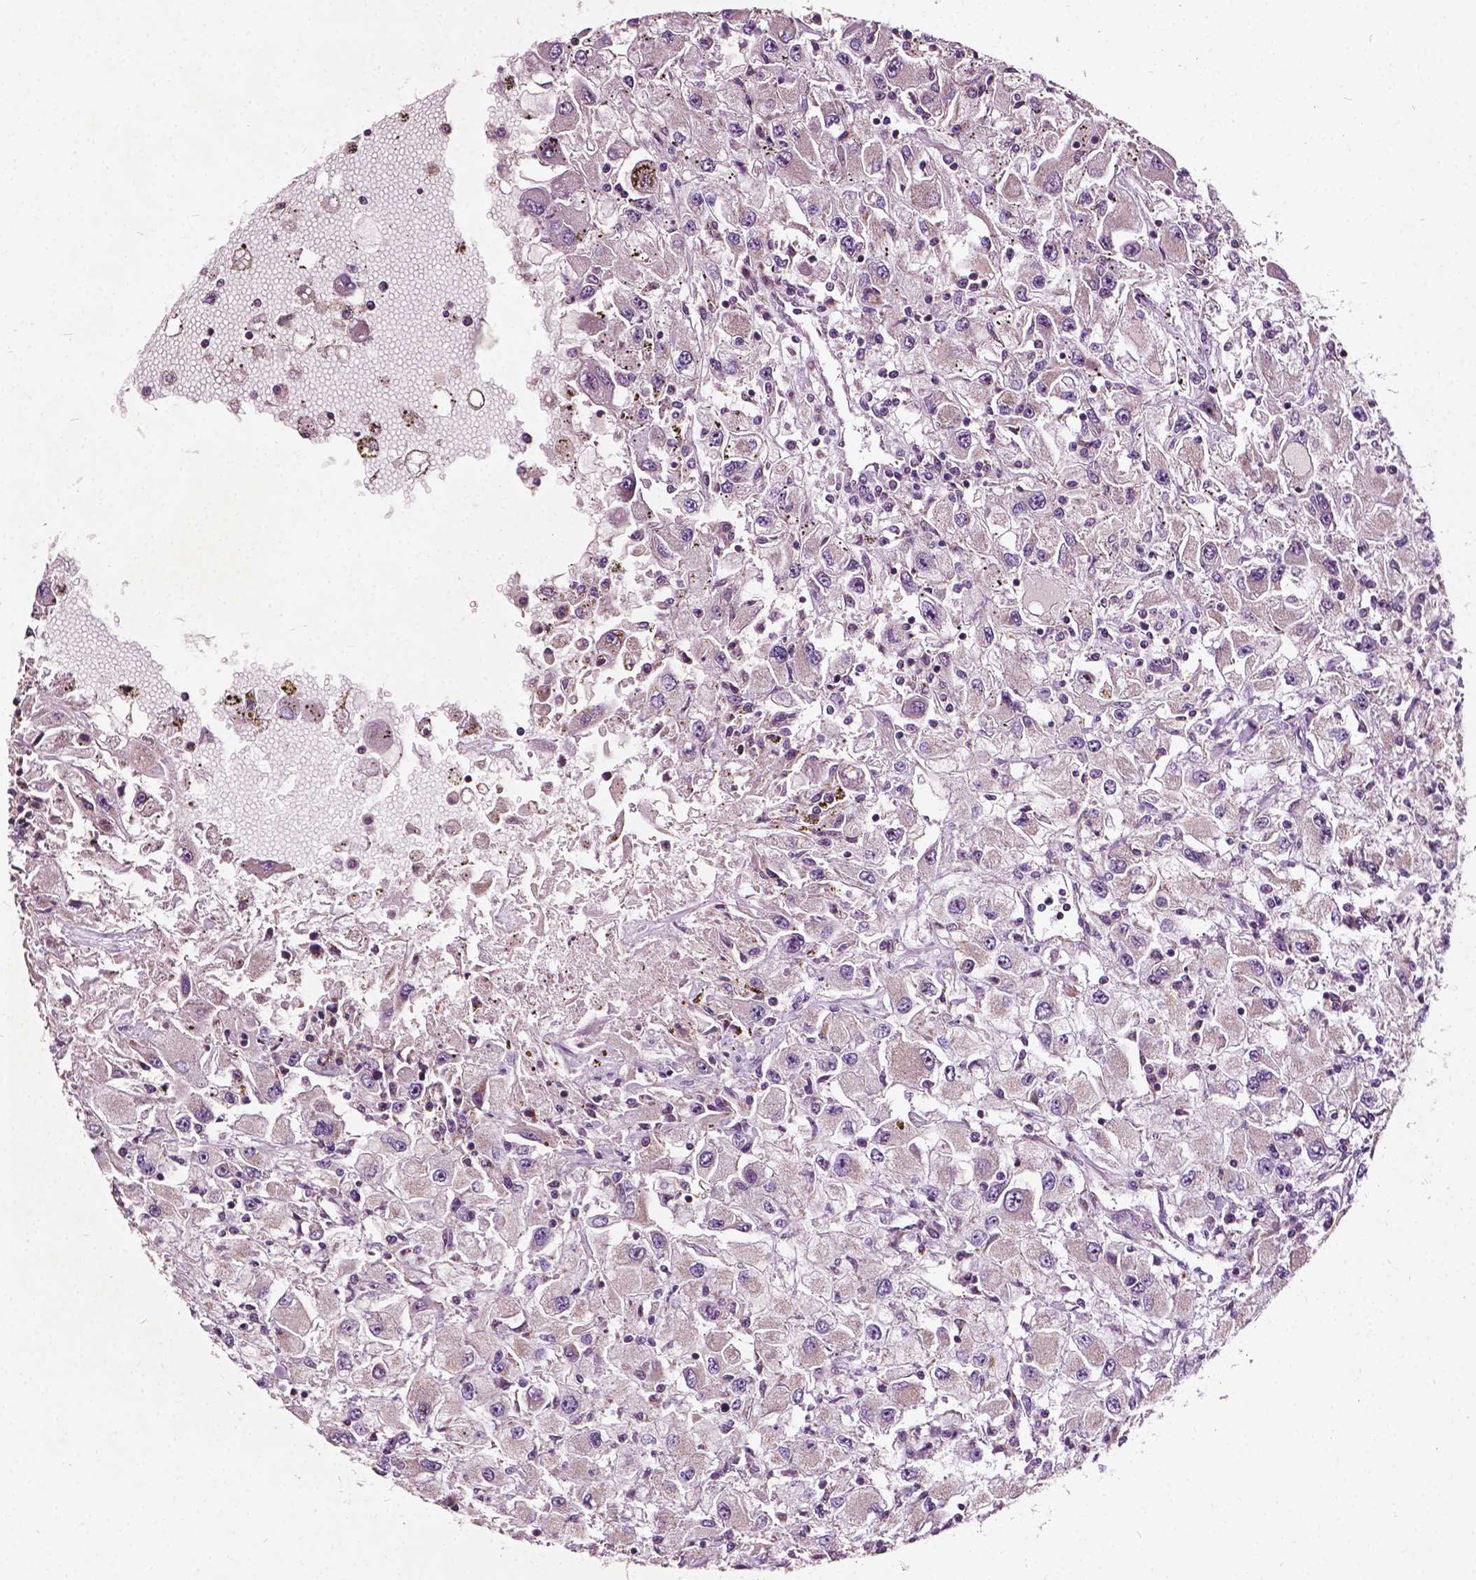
{"staining": {"intensity": "weak", "quantity": "<25%", "location": "cytoplasmic/membranous"}, "tissue": "renal cancer", "cell_type": "Tumor cells", "image_type": "cancer", "snomed": [{"axis": "morphology", "description": "Adenocarcinoma, NOS"}, {"axis": "topography", "description": "Kidney"}], "caption": "Tumor cells are negative for protein expression in human adenocarcinoma (renal). Nuclei are stained in blue.", "gene": "ODF3L2", "patient": {"sex": "female", "age": 67}}